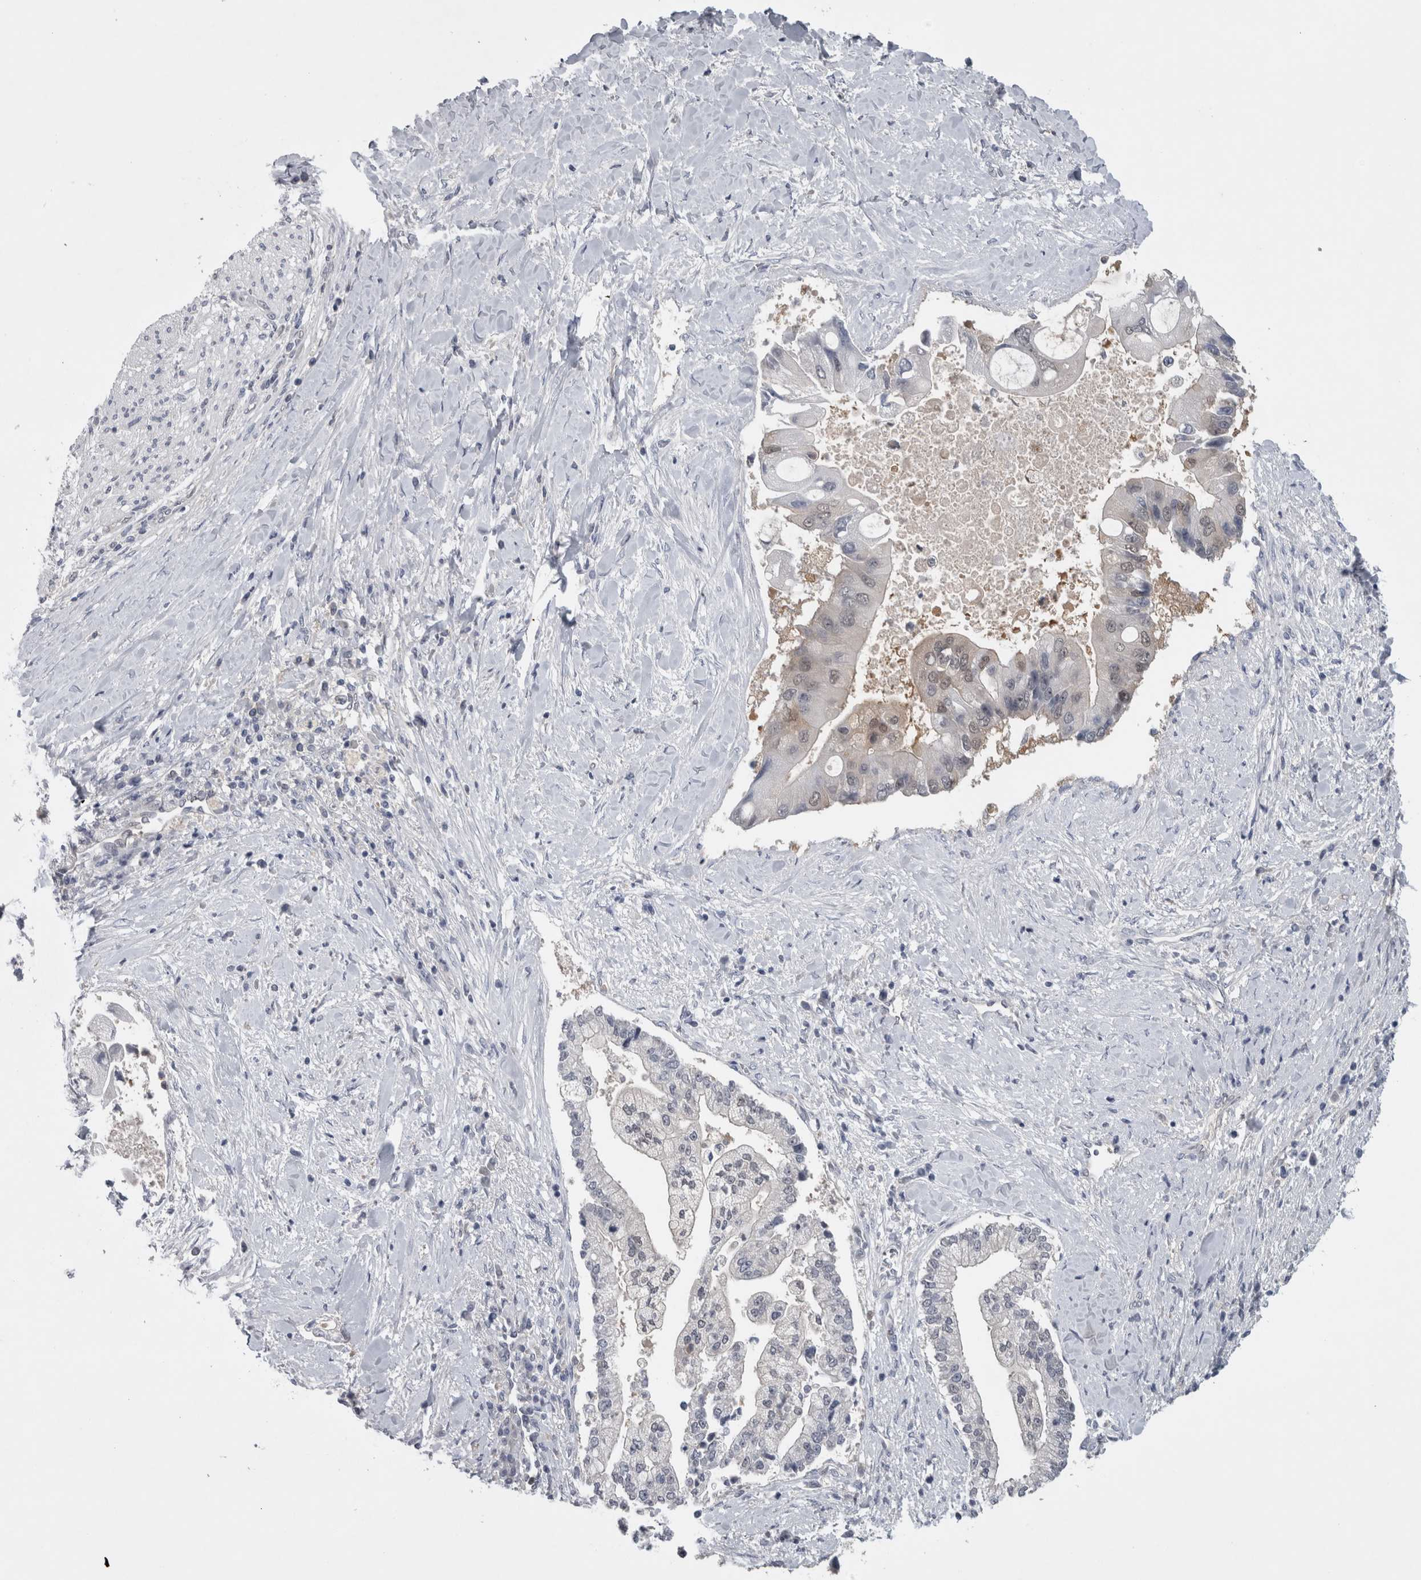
{"staining": {"intensity": "weak", "quantity": "<25%", "location": "nuclear"}, "tissue": "liver cancer", "cell_type": "Tumor cells", "image_type": "cancer", "snomed": [{"axis": "morphology", "description": "Cholangiocarcinoma"}, {"axis": "topography", "description": "Liver"}], "caption": "This is an immunohistochemistry image of human cholangiocarcinoma (liver). There is no staining in tumor cells.", "gene": "NAPRT", "patient": {"sex": "male", "age": 50}}